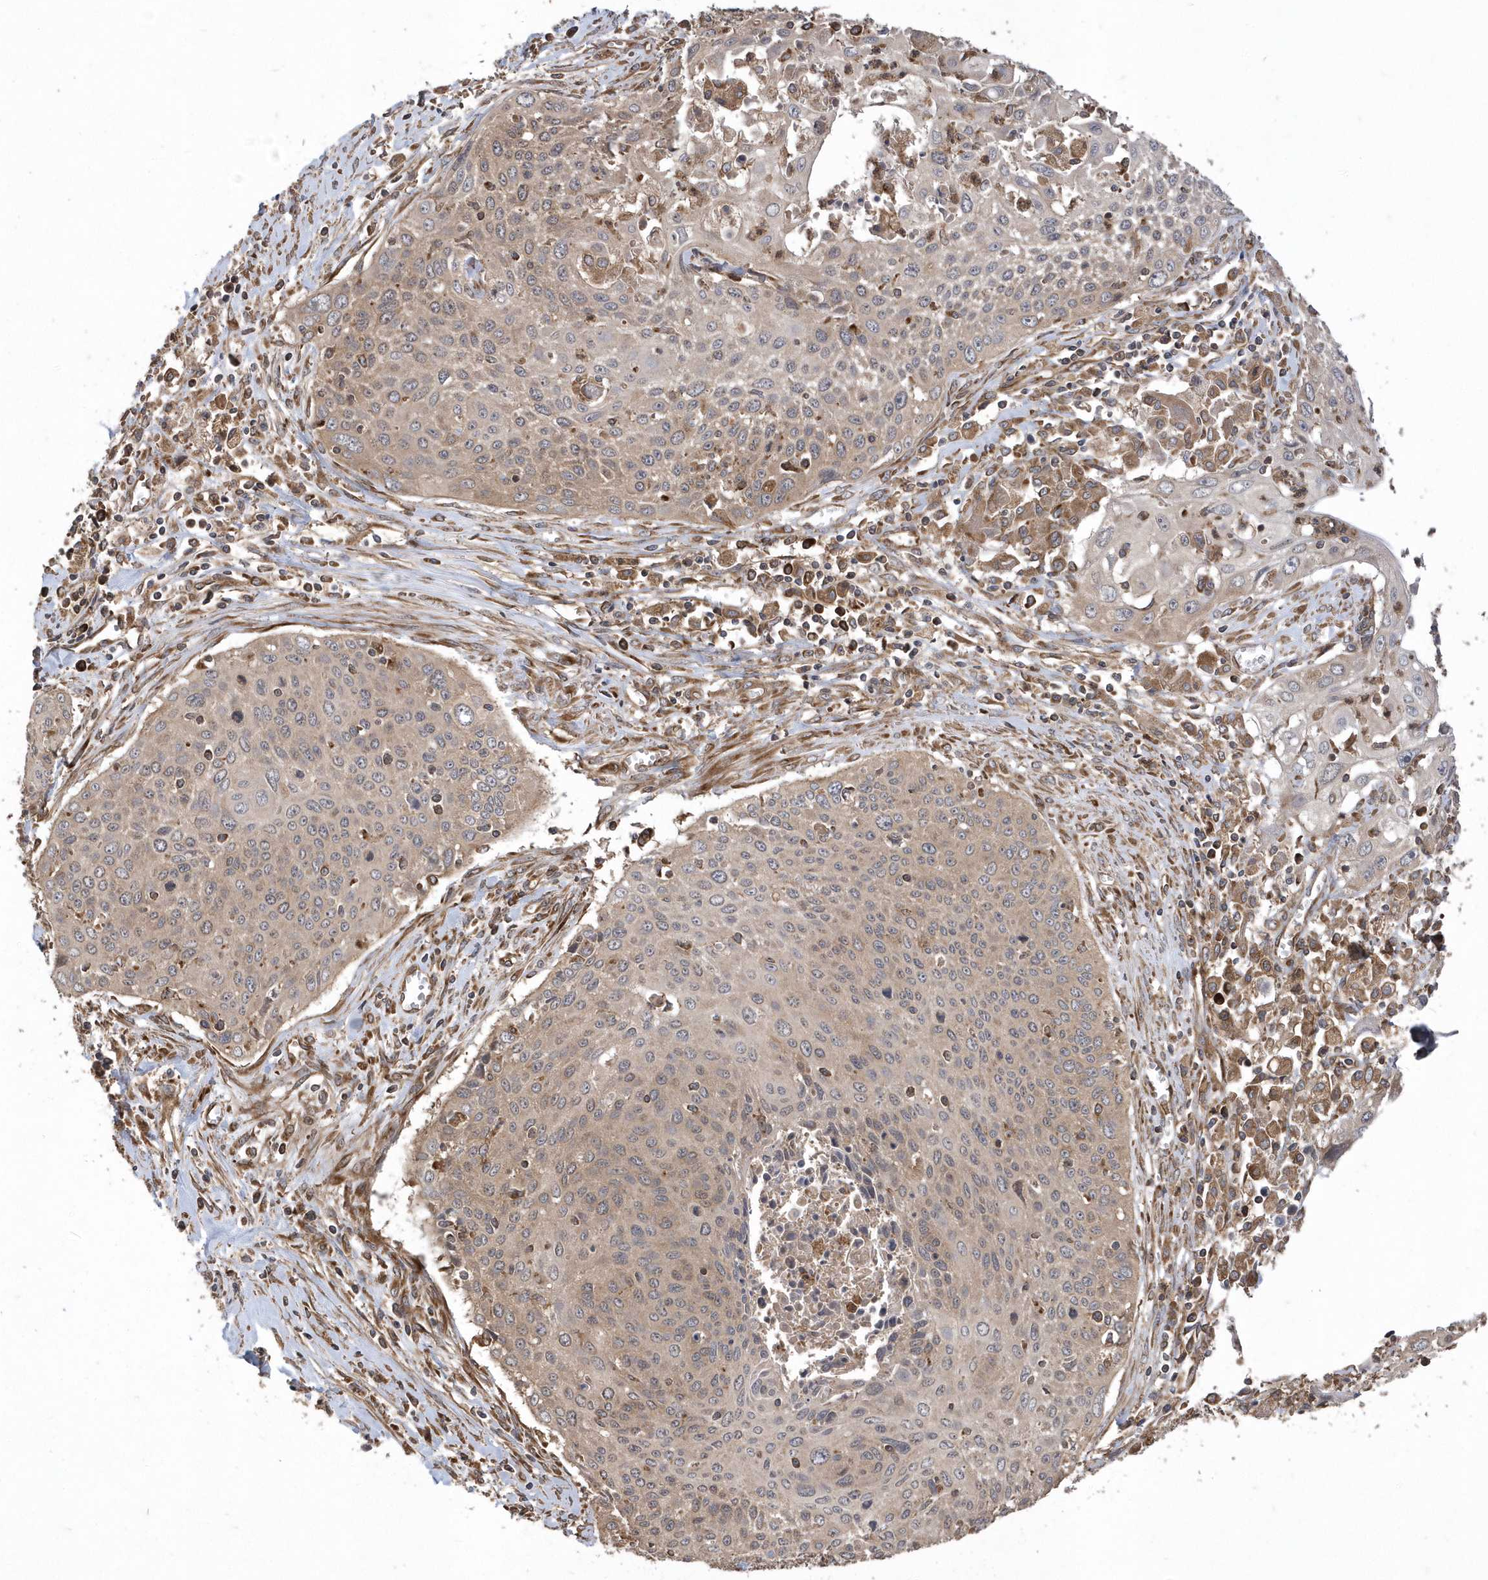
{"staining": {"intensity": "negative", "quantity": "none", "location": "none"}, "tissue": "cervical cancer", "cell_type": "Tumor cells", "image_type": "cancer", "snomed": [{"axis": "morphology", "description": "Squamous cell carcinoma, NOS"}, {"axis": "topography", "description": "Cervix"}], "caption": "Cervical cancer (squamous cell carcinoma) was stained to show a protein in brown. There is no significant positivity in tumor cells. (Brightfield microscopy of DAB immunohistochemistry (IHC) at high magnification).", "gene": "WASHC5", "patient": {"sex": "female", "age": 55}}